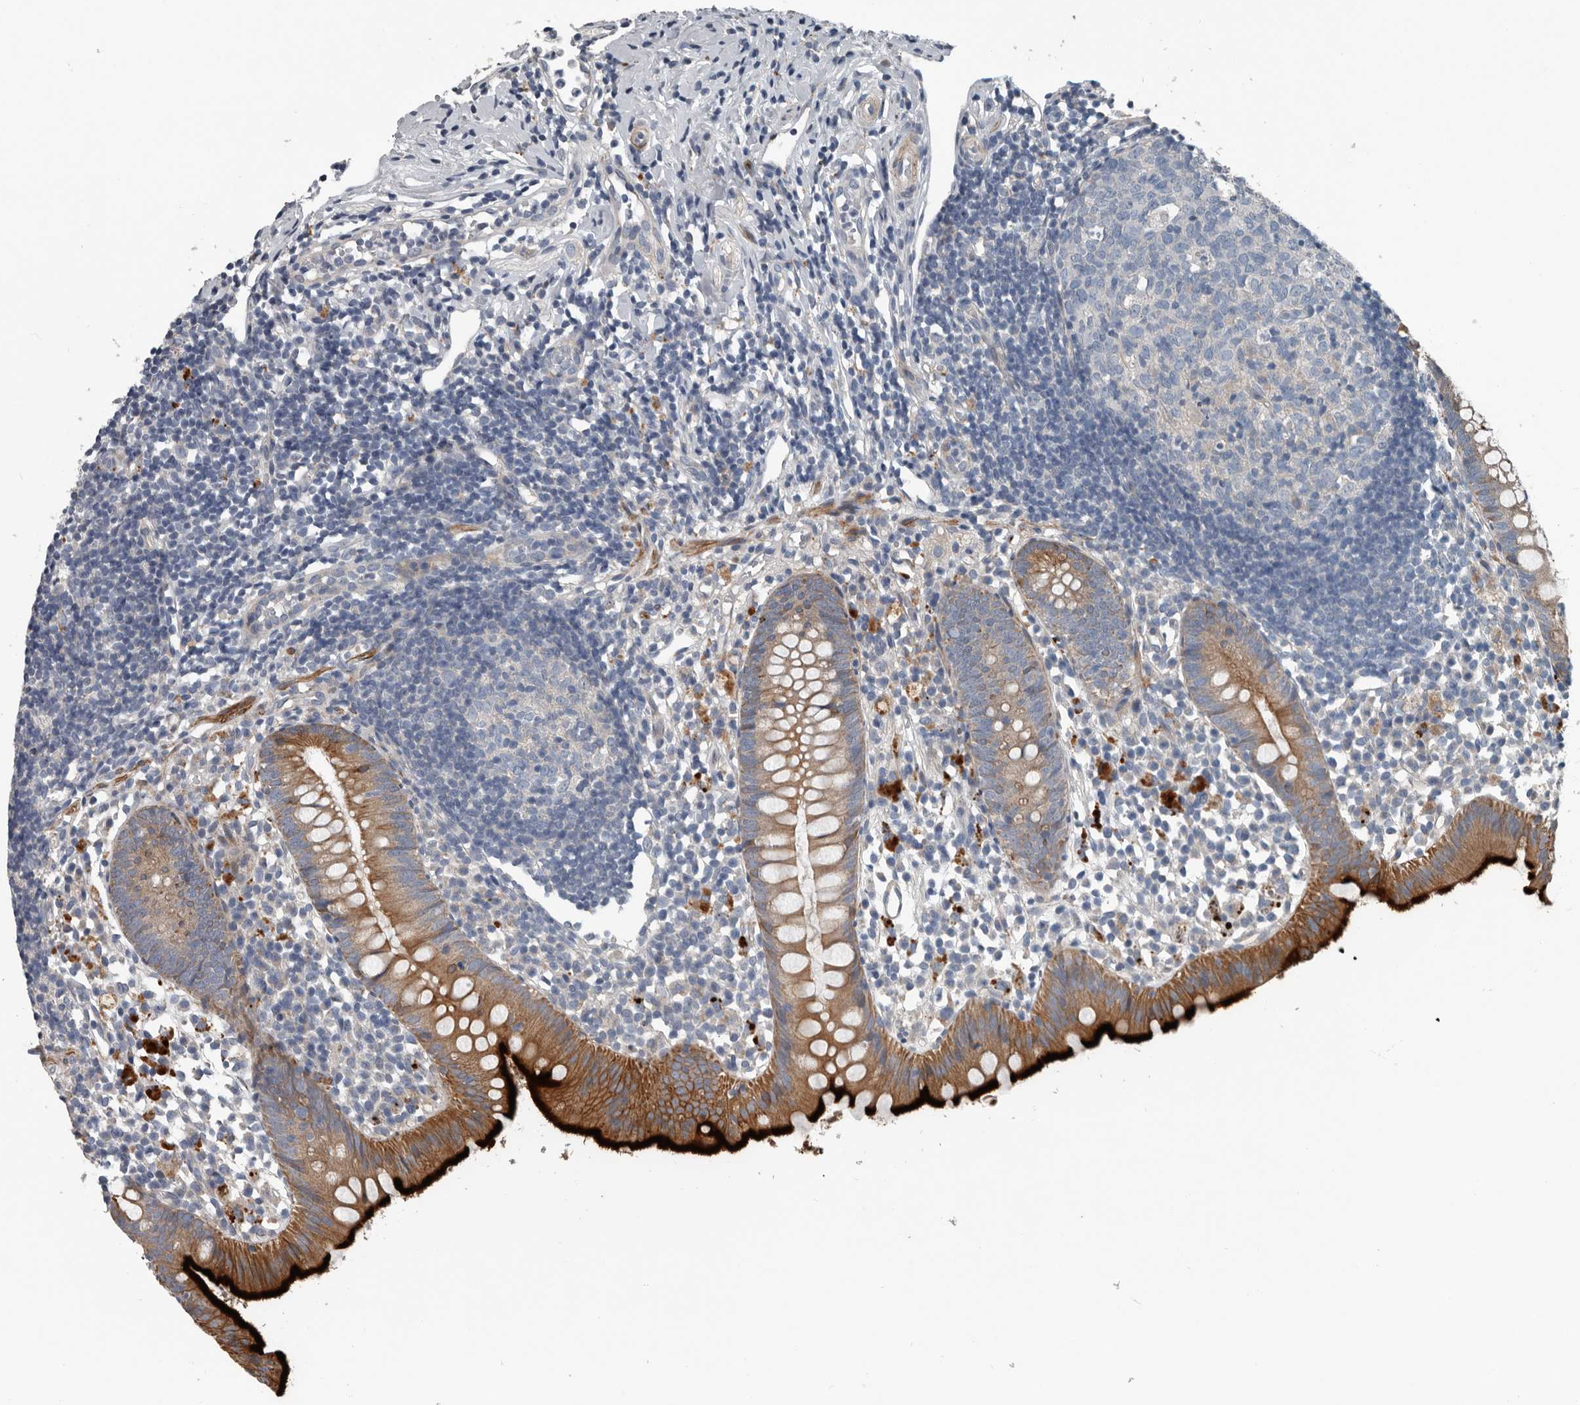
{"staining": {"intensity": "strong", "quantity": ">75%", "location": "cytoplasmic/membranous"}, "tissue": "appendix", "cell_type": "Glandular cells", "image_type": "normal", "snomed": [{"axis": "morphology", "description": "Normal tissue, NOS"}, {"axis": "topography", "description": "Appendix"}], "caption": "The image demonstrates staining of unremarkable appendix, revealing strong cytoplasmic/membranous protein expression (brown color) within glandular cells.", "gene": "DPY19L4", "patient": {"sex": "female", "age": 20}}